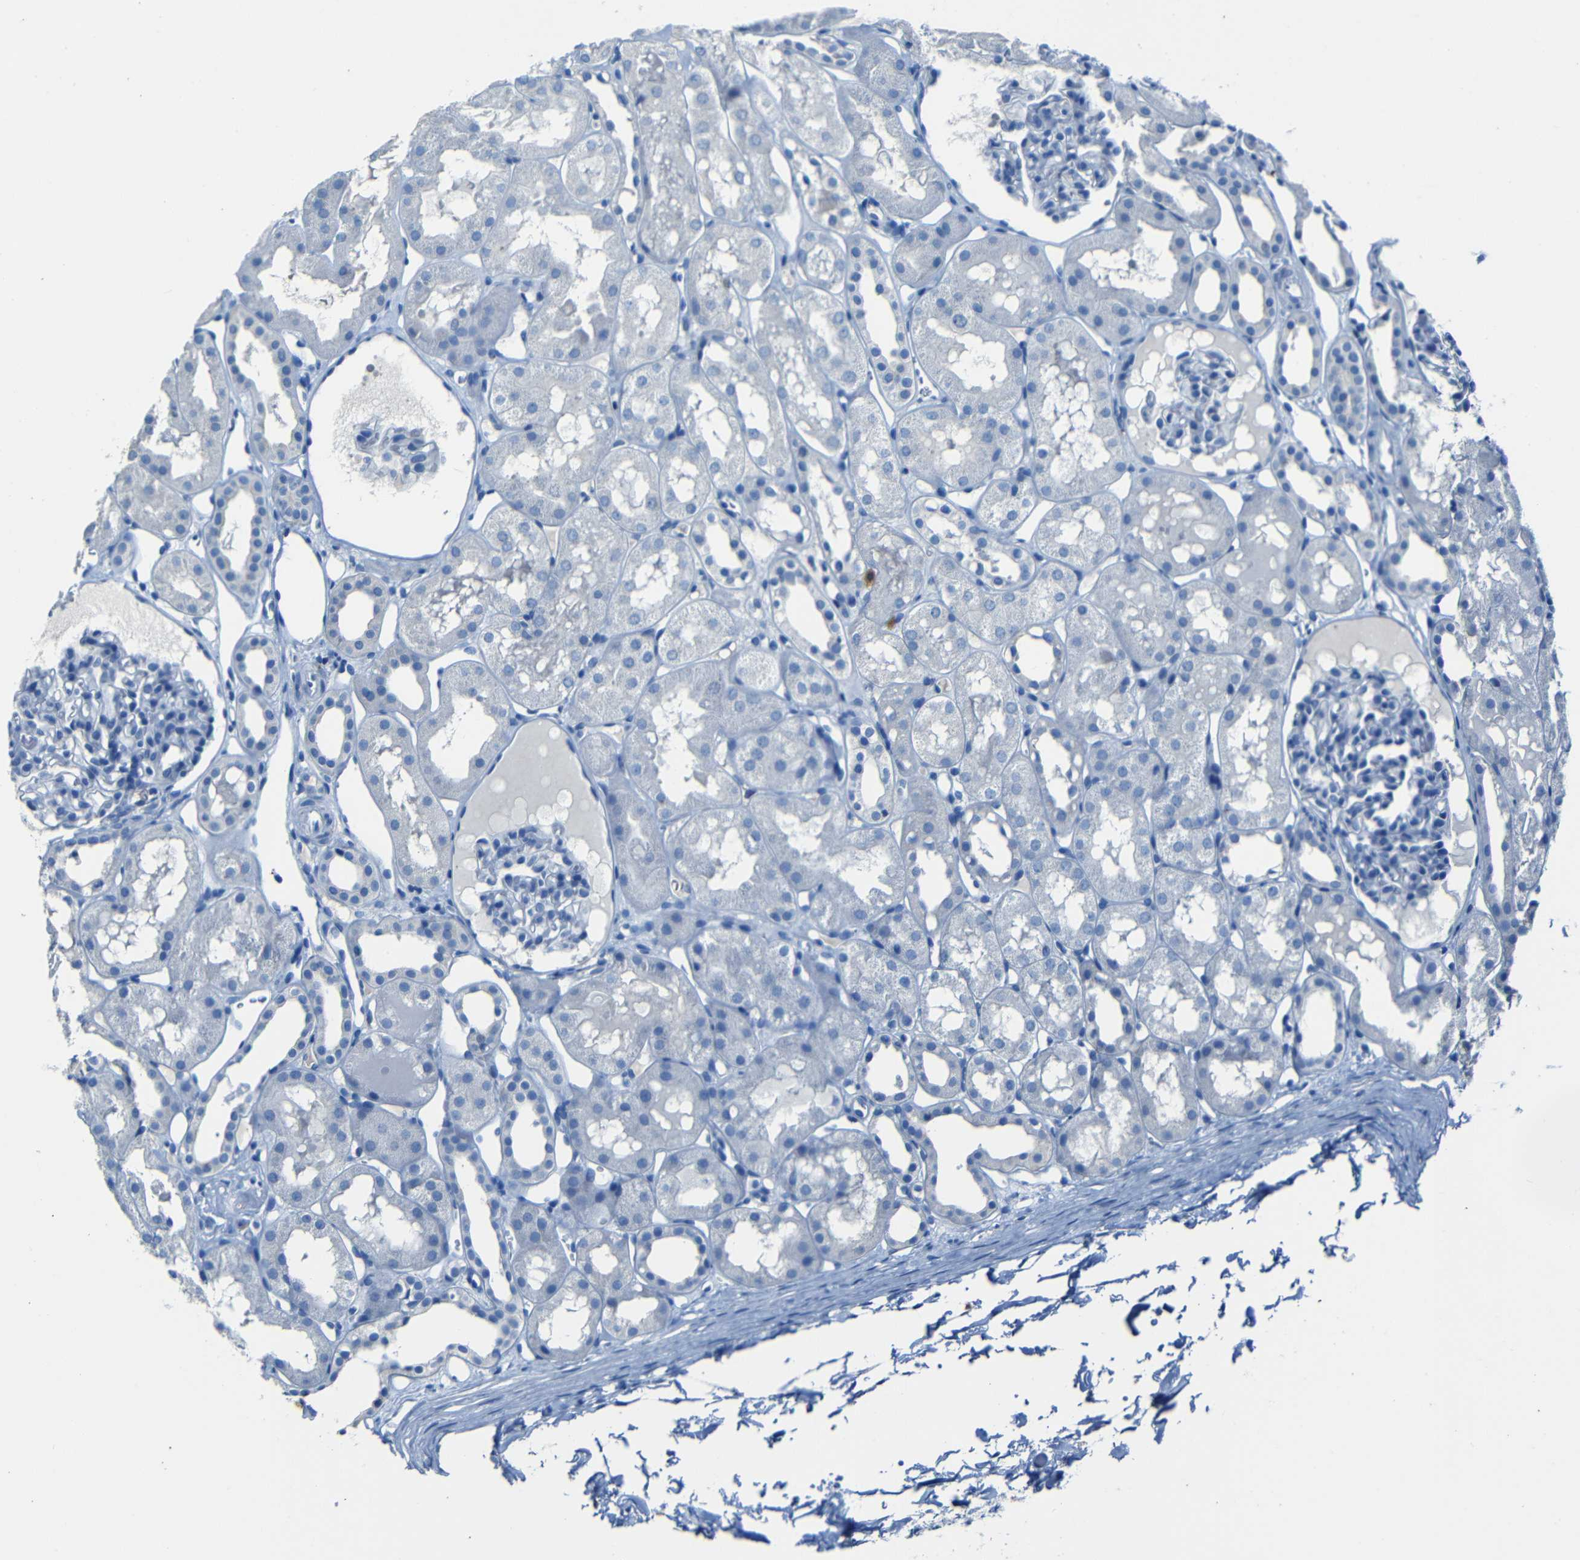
{"staining": {"intensity": "negative", "quantity": "none", "location": "none"}, "tissue": "kidney", "cell_type": "Cells in glomeruli", "image_type": "normal", "snomed": [{"axis": "morphology", "description": "Normal tissue, NOS"}, {"axis": "topography", "description": "Kidney"}, {"axis": "topography", "description": "Urinary bladder"}], "caption": "Protein analysis of unremarkable kidney demonstrates no significant staining in cells in glomeruli.", "gene": "CLDN11", "patient": {"sex": "male", "age": 16}}